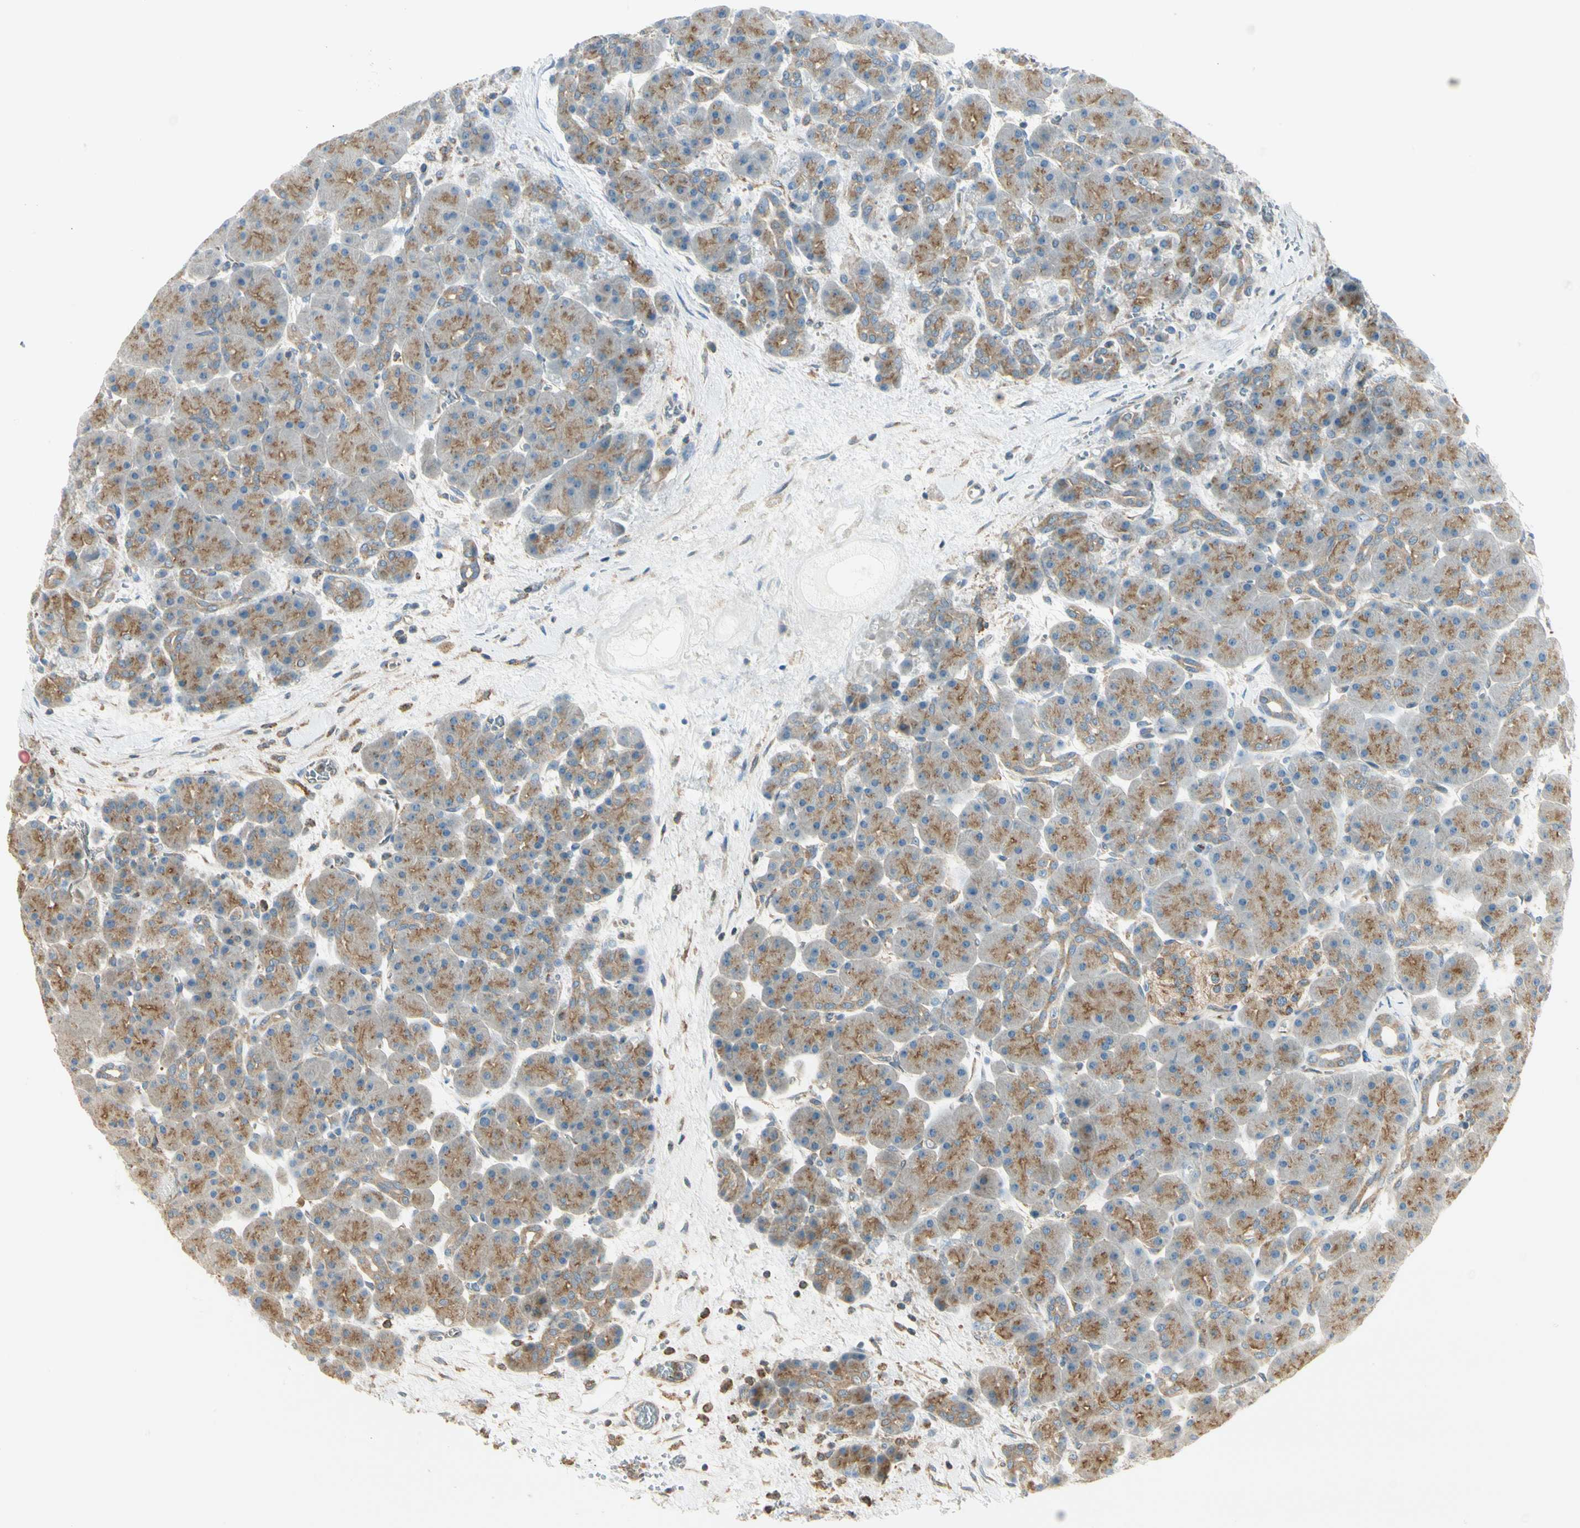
{"staining": {"intensity": "moderate", "quantity": ">75%", "location": "cytoplasmic/membranous"}, "tissue": "pancreas", "cell_type": "Exocrine glandular cells", "image_type": "normal", "snomed": [{"axis": "morphology", "description": "Normal tissue, NOS"}, {"axis": "topography", "description": "Pancreas"}], "caption": "DAB immunohistochemical staining of normal pancreas exhibits moderate cytoplasmic/membranous protein staining in about >75% of exocrine glandular cells. The staining is performed using DAB brown chromogen to label protein expression. The nuclei are counter-stained blue using hematoxylin.", "gene": "AGFG1", "patient": {"sex": "male", "age": 66}}